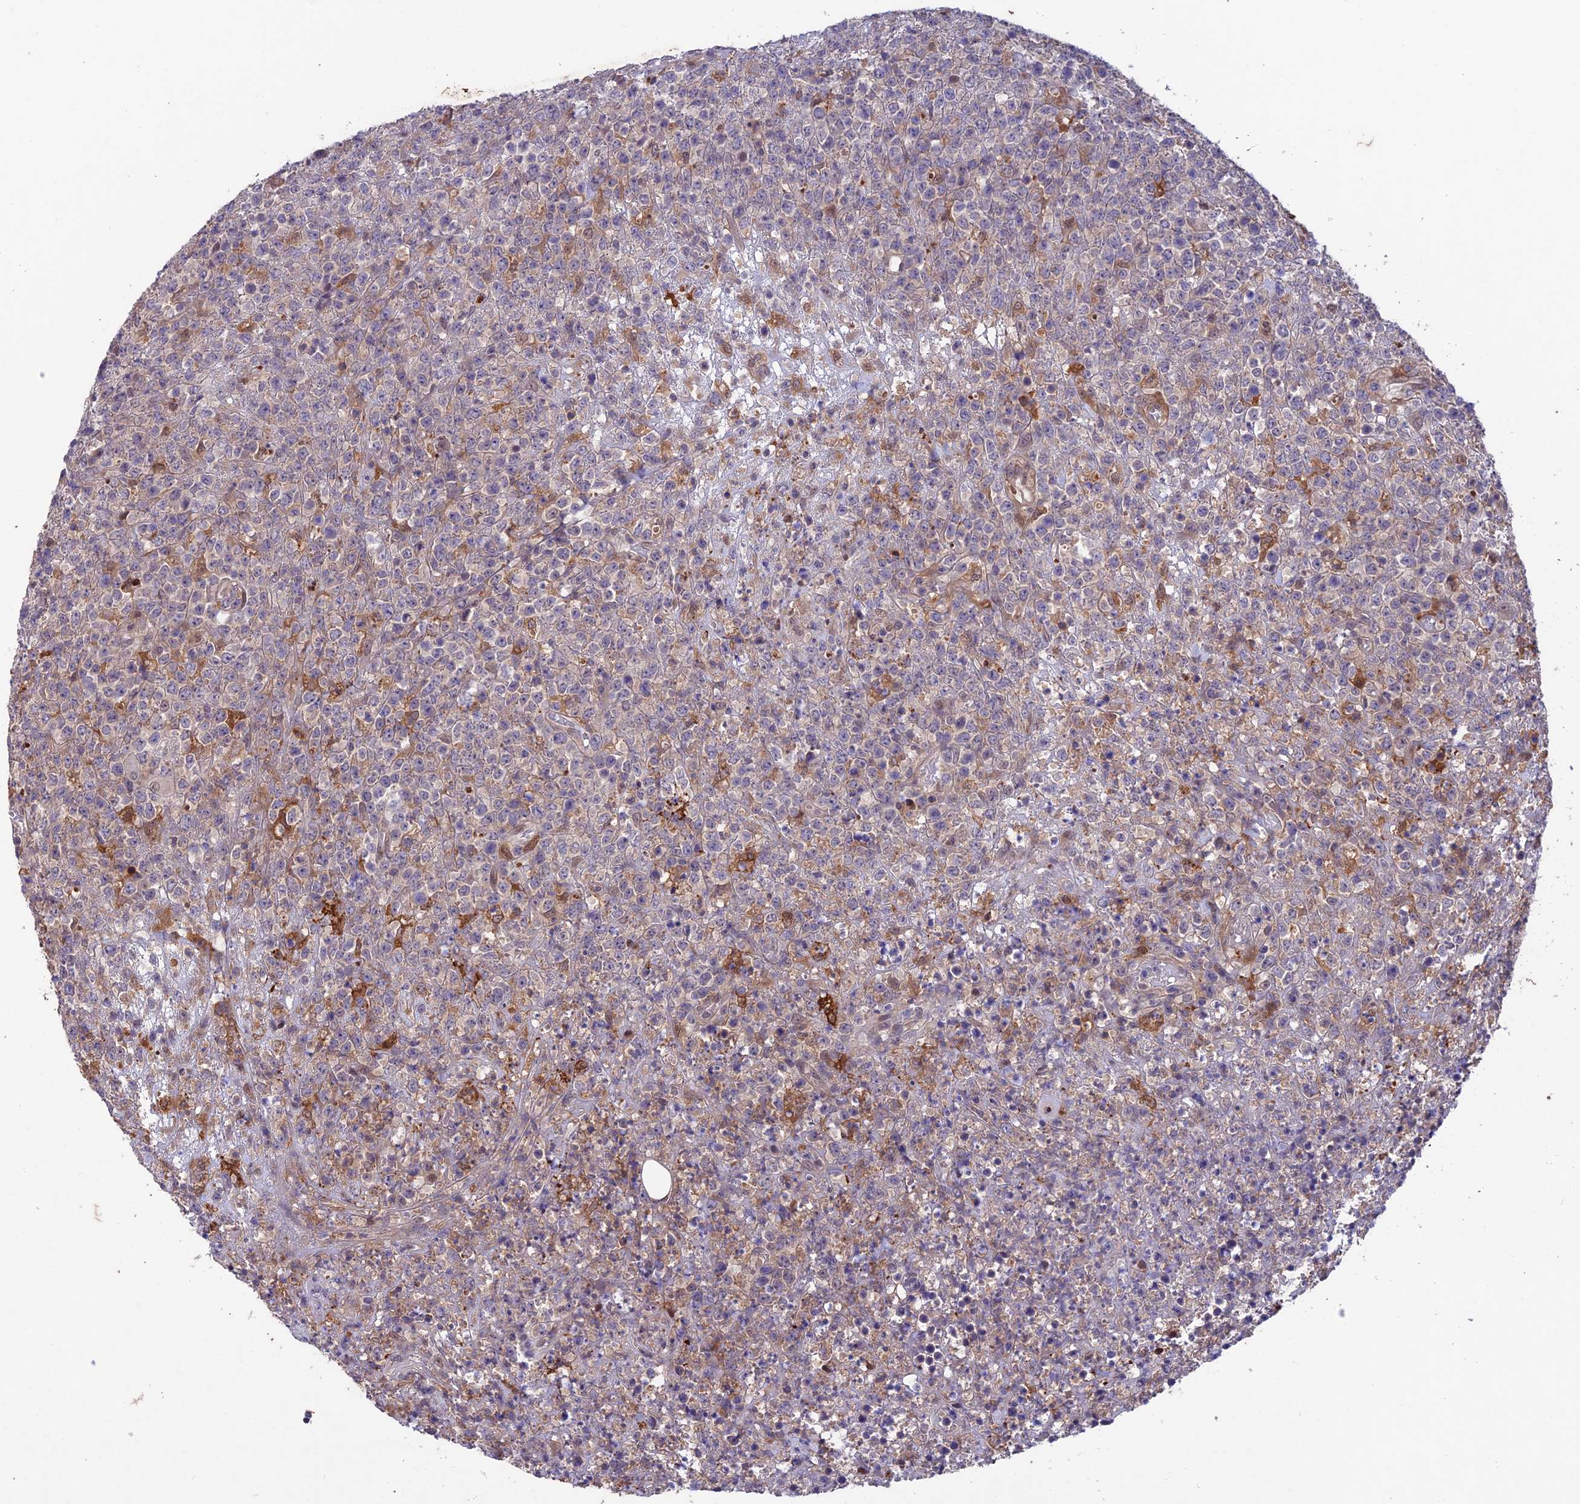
{"staining": {"intensity": "negative", "quantity": "none", "location": "none"}, "tissue": "lymphoma", "cell_type": "Tumor cells", "image_type": "cancer", "snomed": [{"axis": "morphology", "description": "Malignant lymphoma, non-Hodgkin's type, High grade"}, {"axis": "topography", "description": "Colon"}], "caption": "High-grade malignant lymphoma, non-Hodgkin's type stained for a protein using immunohistochemistry reveals no positivity tumor cells.", "gene": "MAST2", "patient": {"sex": "female", "age": 53}}